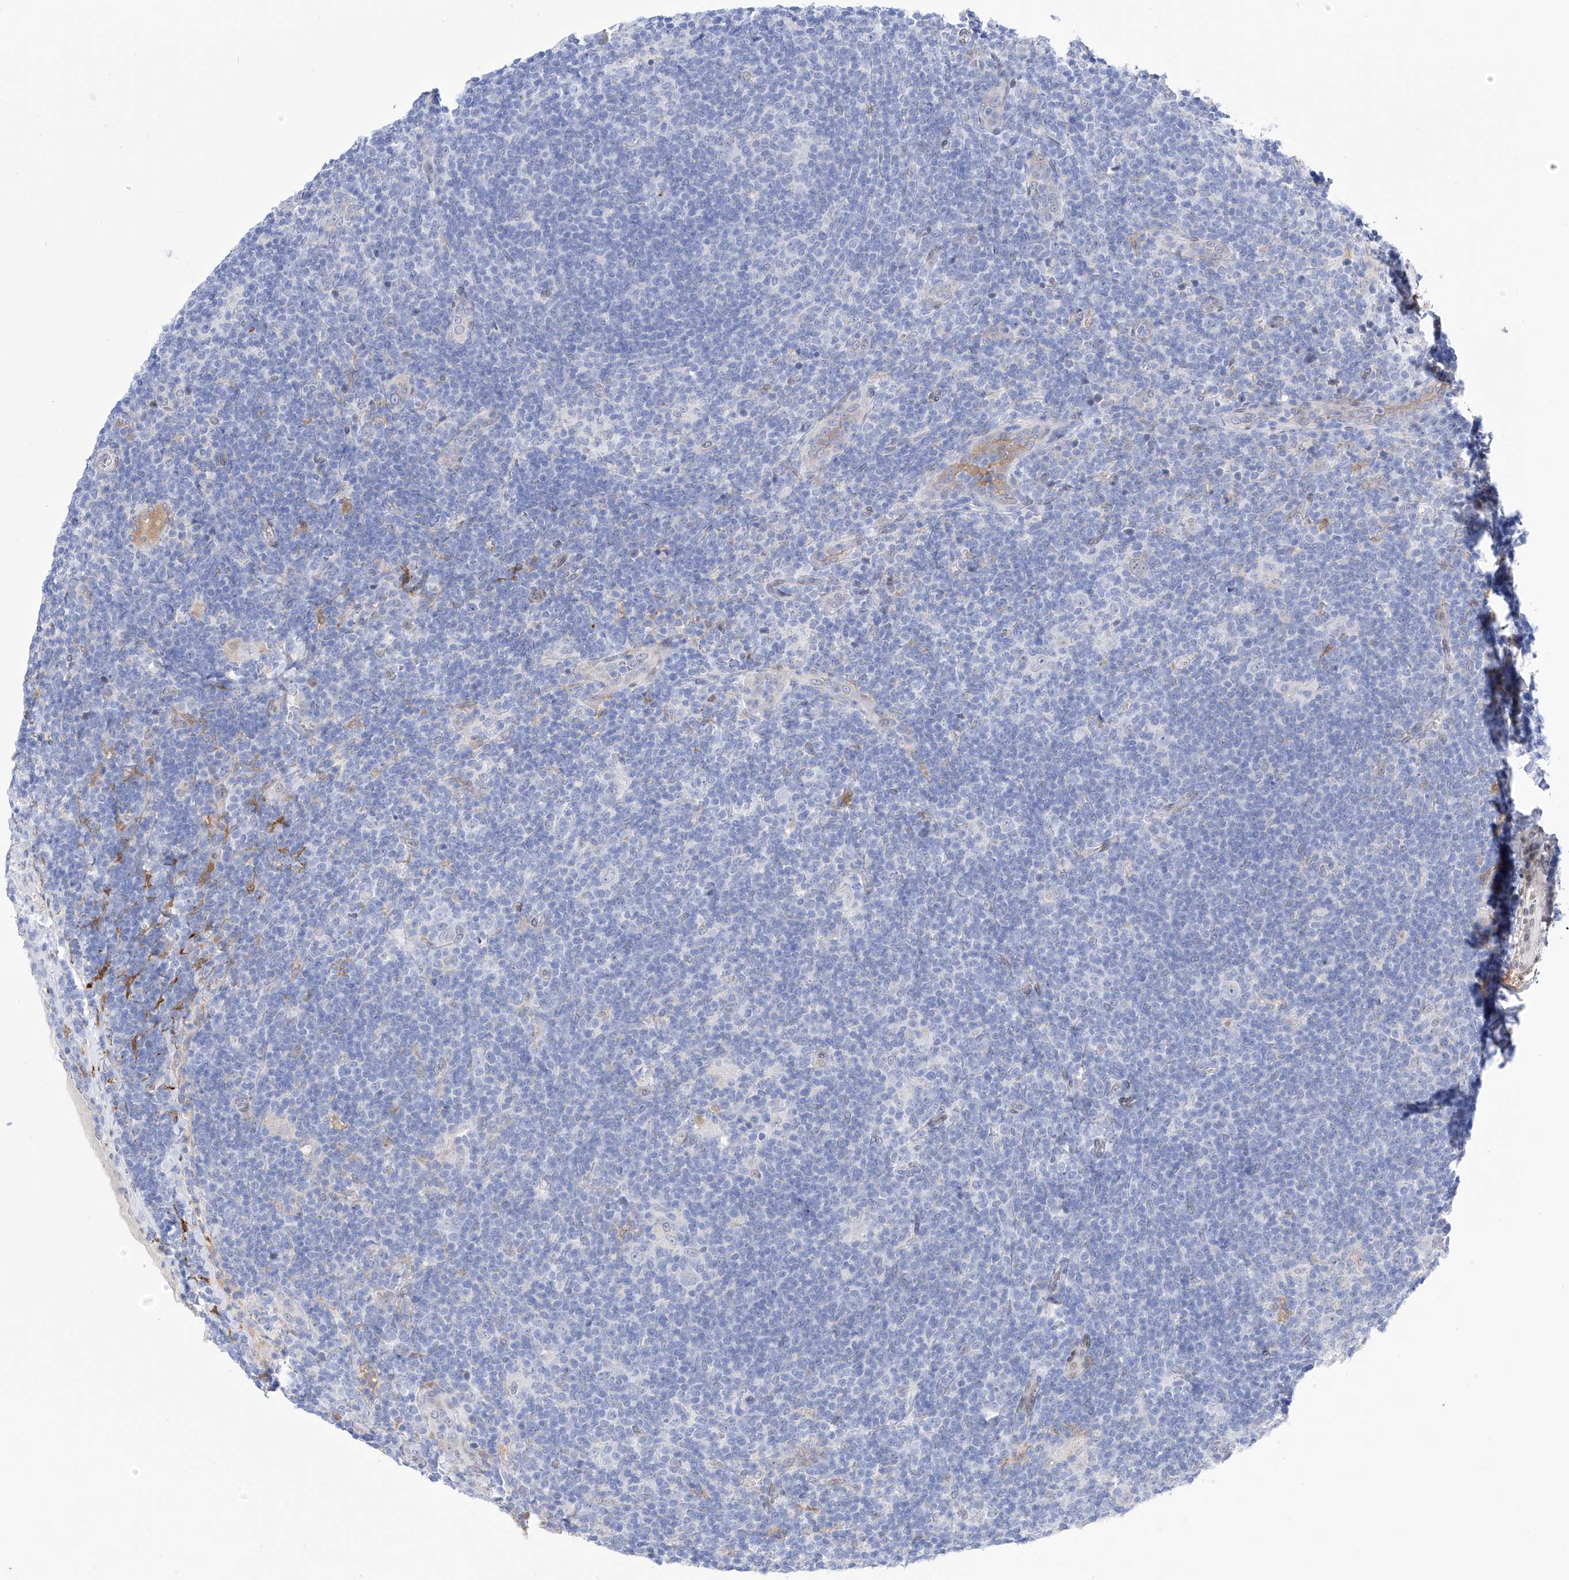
{"staining": {"intensity": "negative", "quantity": "none", "location": "none"}, "tissue": "lymphoma", "cell_type": "Tumor cells", "image_type": "cancer", "snomed": [{"axis": "morphology", "description": "Hodgkin's disease, NOS"}, {"axis": "topography", "description": "Lymph node"}], "caption": "DAB immunohistochemical staining of human lymphoma exhibits no significant staining in tumor cells.", "gene": "LCLAT1", "patient": {"sex": "female", "age": 57}}